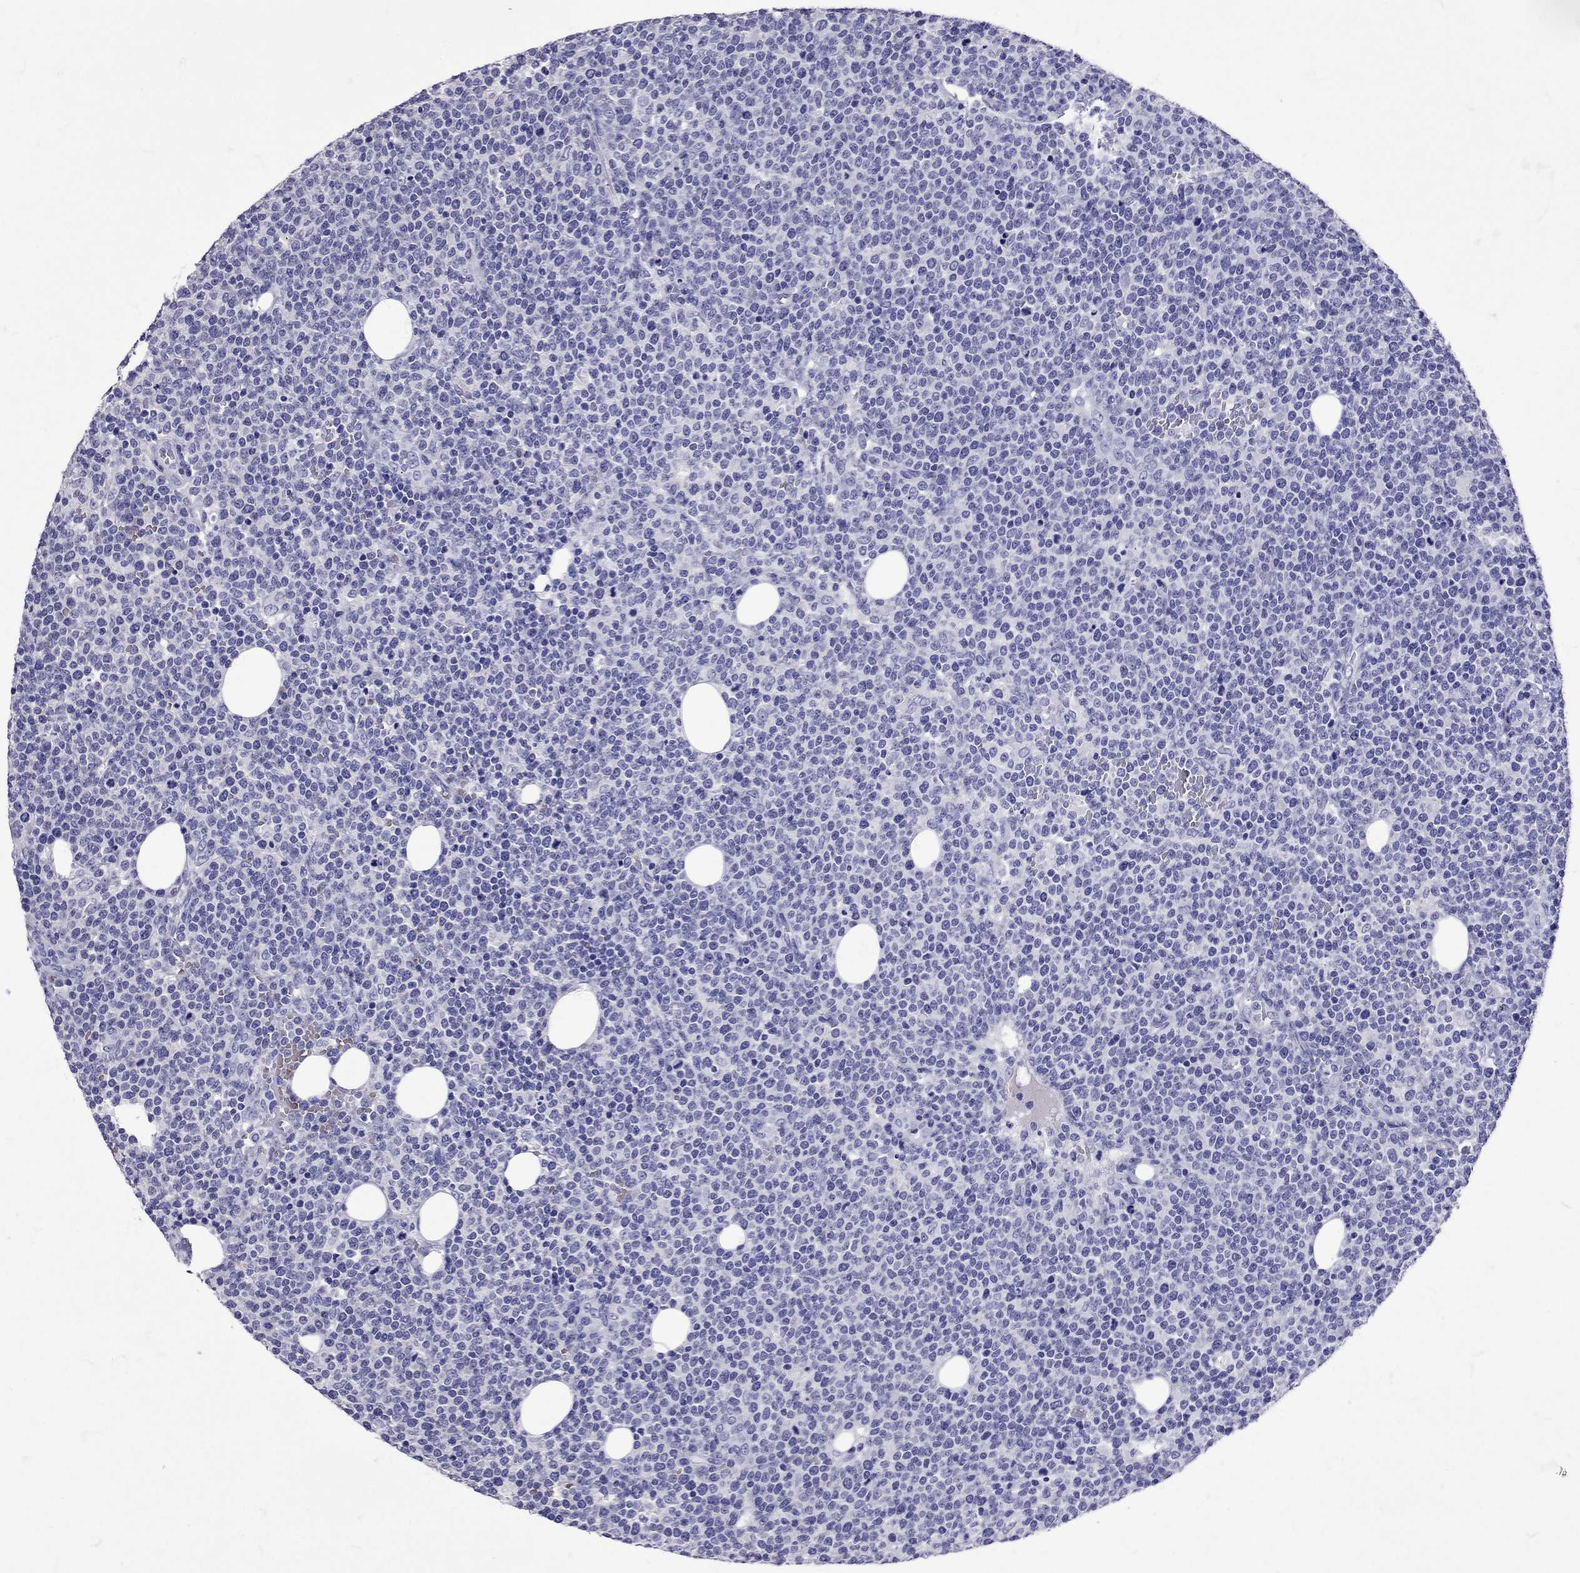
{"staining": {"intensity": "negative", "quantity": "none", "location": "none"}, "tissue": "lymphoma", "cell_type": "Tumor cells", "image_type": "cancer", "snomed": [{"axis": "morphology", "description": "Malignant lymphoma, non-Hodgkin's type, High grade"}, {"axis": "topography", "description": "Lymph node"}], "caption": "Human malignant lymphoma, non-Hodgkin's type (high-grade) stained for a protein using immunohistochemistry (IHC) exhibits no expression in tumor cells.", "gene": "TBR1", "patient": {"sex": "male", "age": 61}}